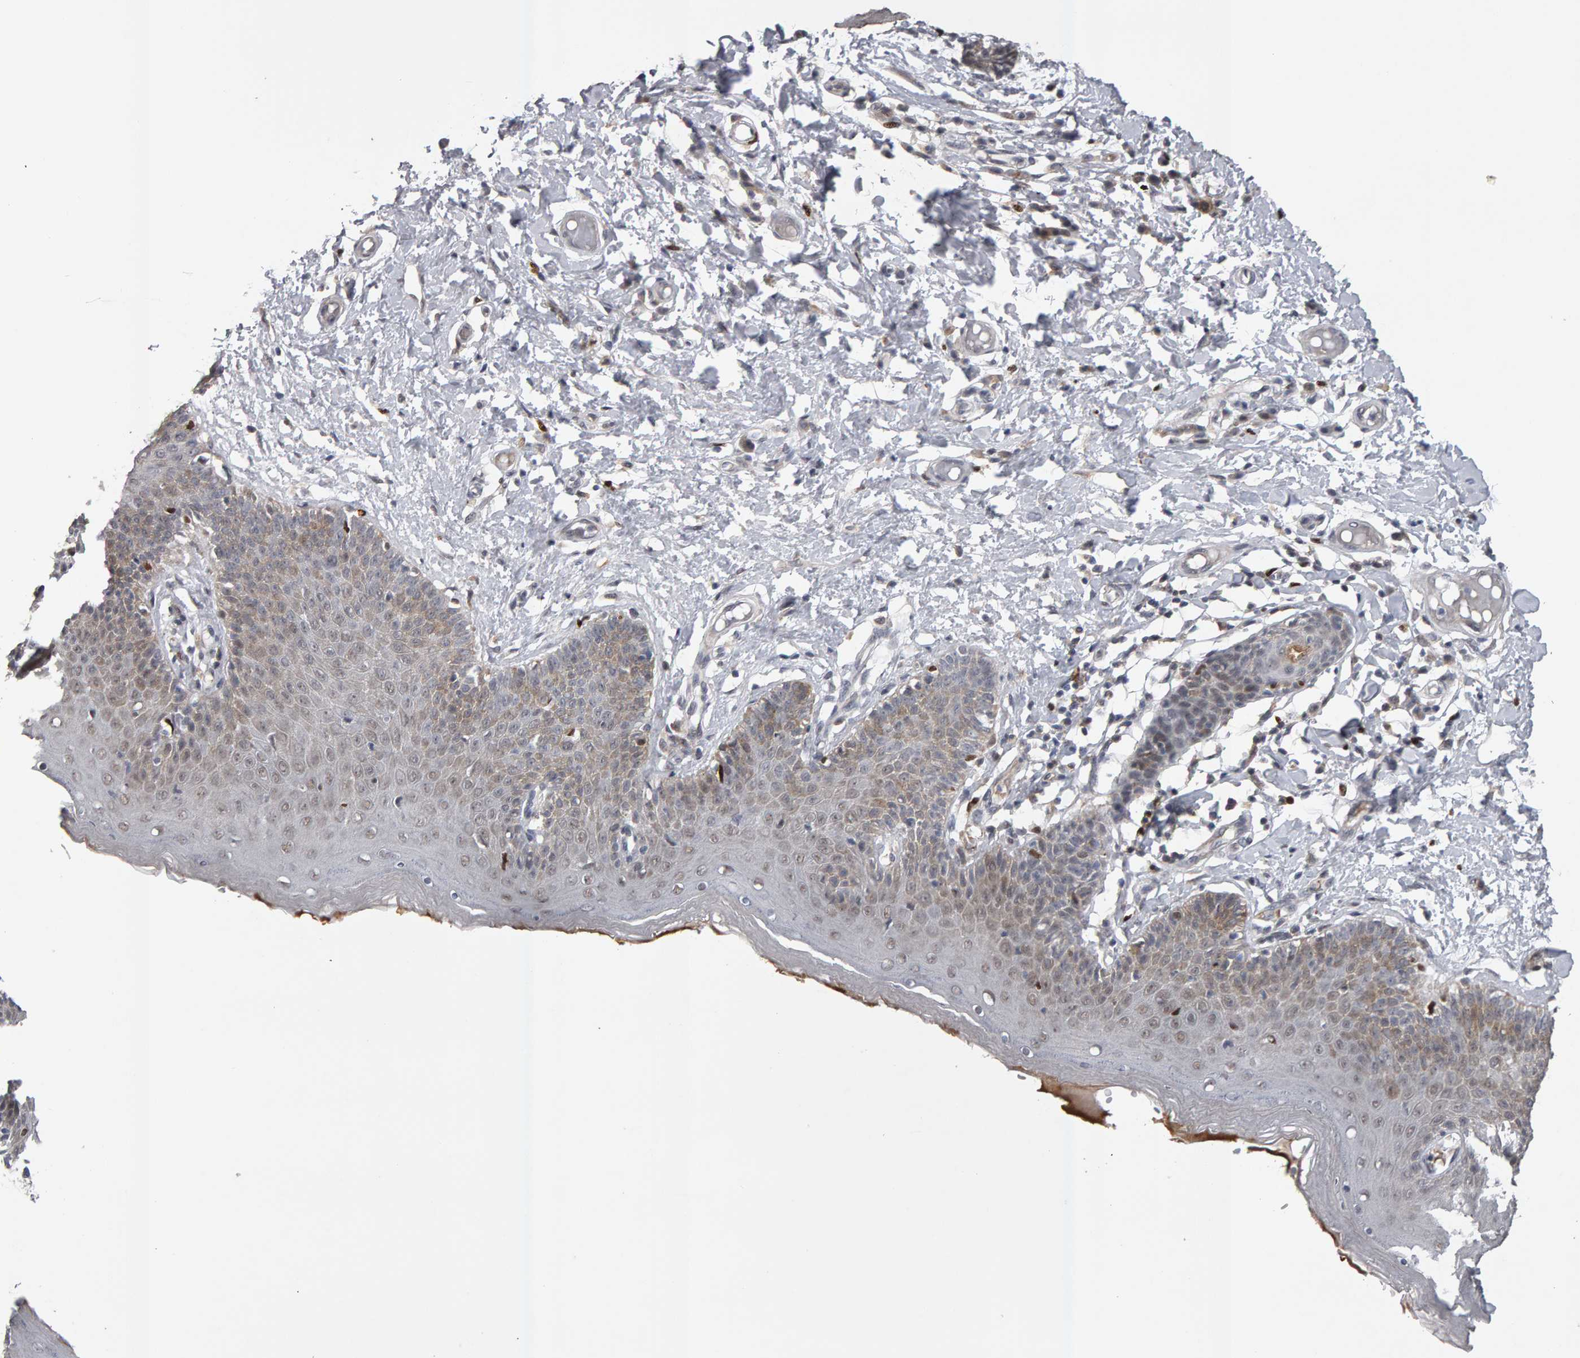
{"staining": {"intensity": "weak", "quantity": "25%-75%", "location": "cytoplasmic/membranous,nuclear"}, "tissue": "skin", "cell_type": "Epidermal cells", "image_type": "normal", "snomed": [{"axis": "morphology", "description": "Normal tissue, NOS"}, {"axis": "topography", "description": "Vulva"}], "caption": "Protein expression analysis of unremarkable skin exhibits weak cytoplasmic/membranous,nuclear expression in approximately 25%-75% of epidermal cells. The staining is performed using DAB brown chromogen to label protein expression. The nuclei are counter-stained blue using hematoxylin.", "gene": "IPO8", "patient": {"sex": "female", "age": 66}}